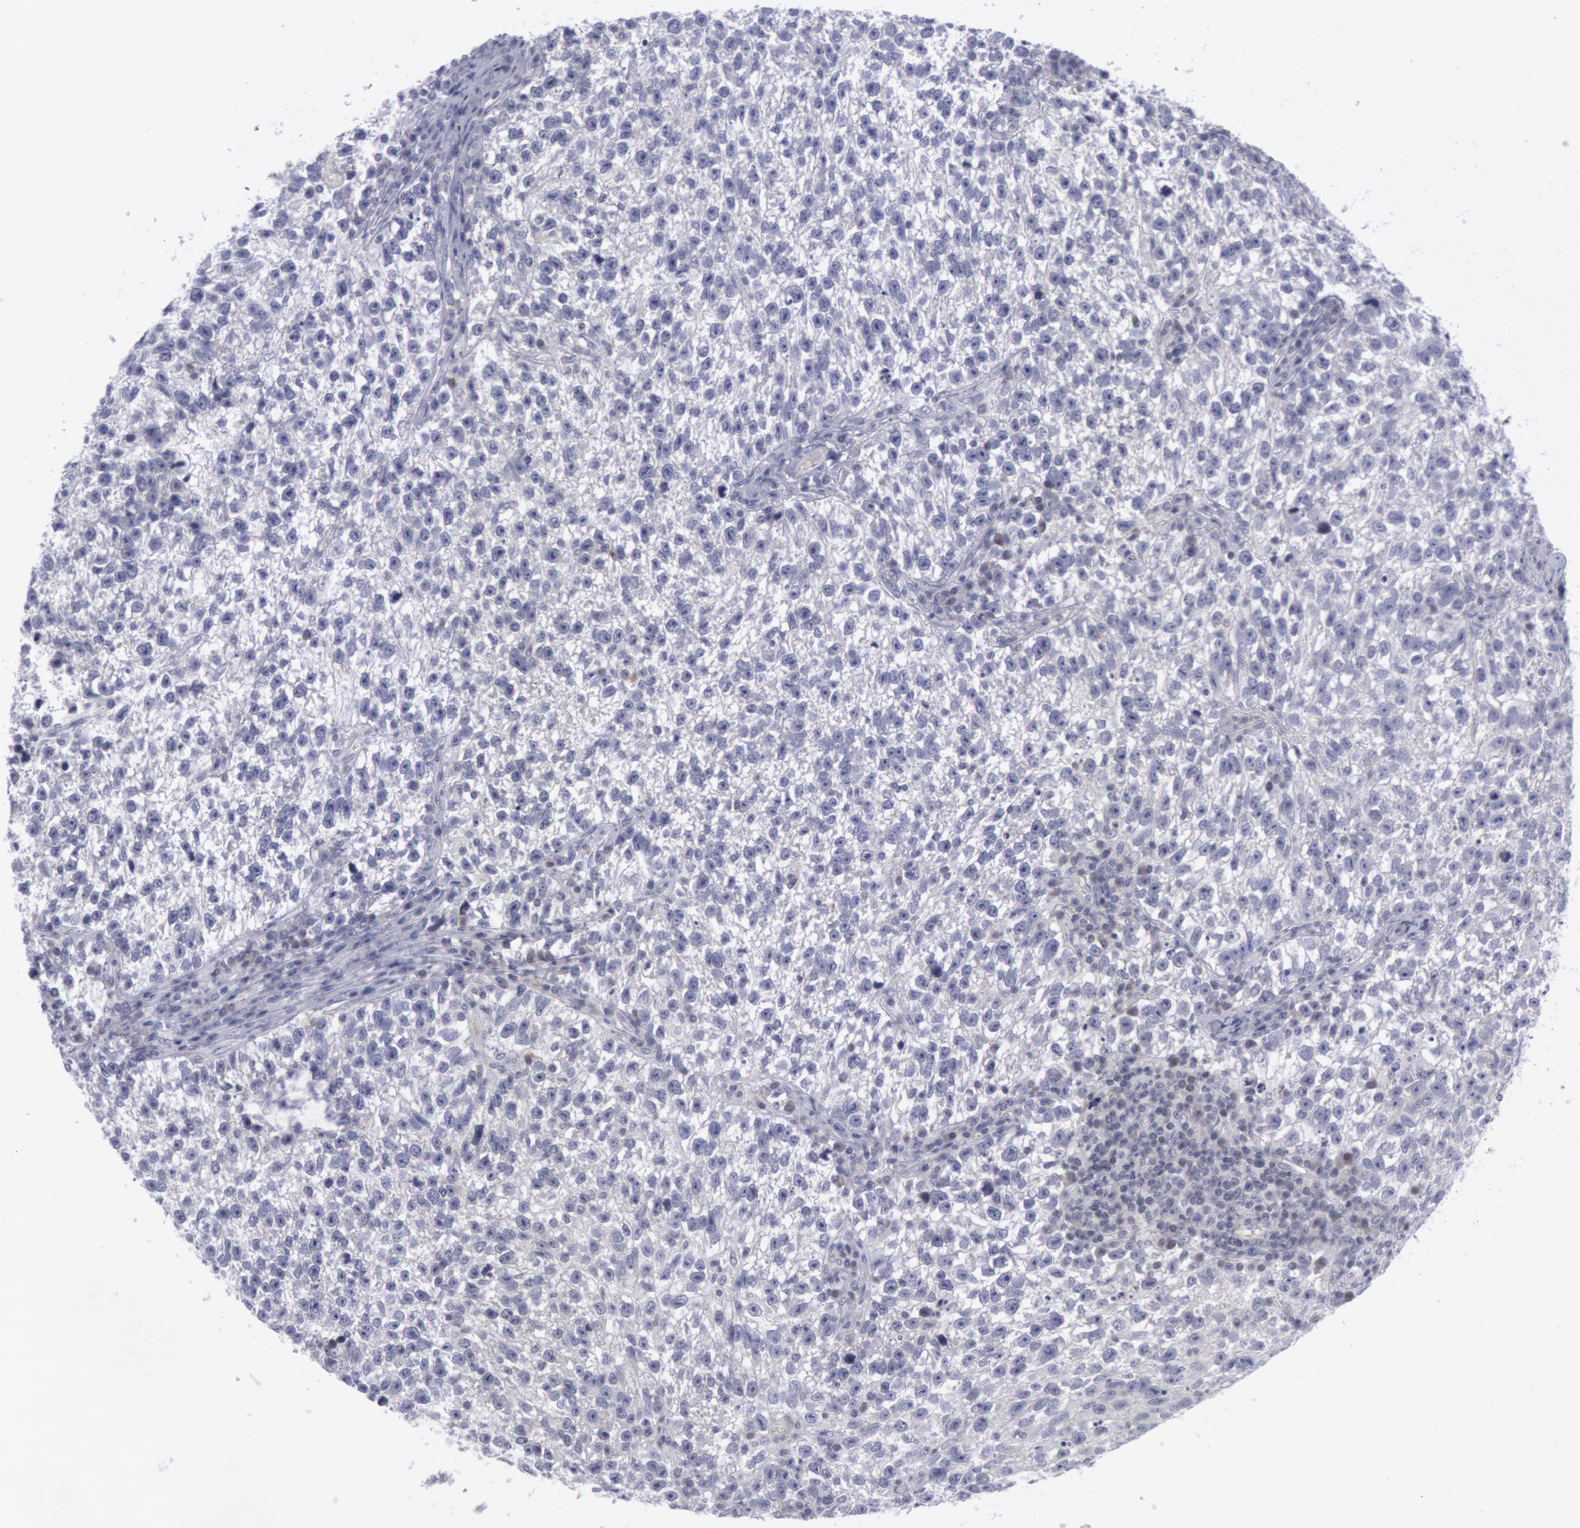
{"staining": {"intensity": "negative", "quantity": "none", "location": "none"}, "tissue": "testis cancer", "cell_type": "Tumor cells", "image_type": "cancer", "snomed": [{"axis": "morphology", "description": "Seminoma, NOS"}, {"axis": "topography", "description": "Testis"}], "caption": "The immunohistochemistry image has no significant positivity in tumor cells of testis cancer (seminoma) tissue.", "gene": "PTGS2", "patient": {"sex": "male", "age": 38}}